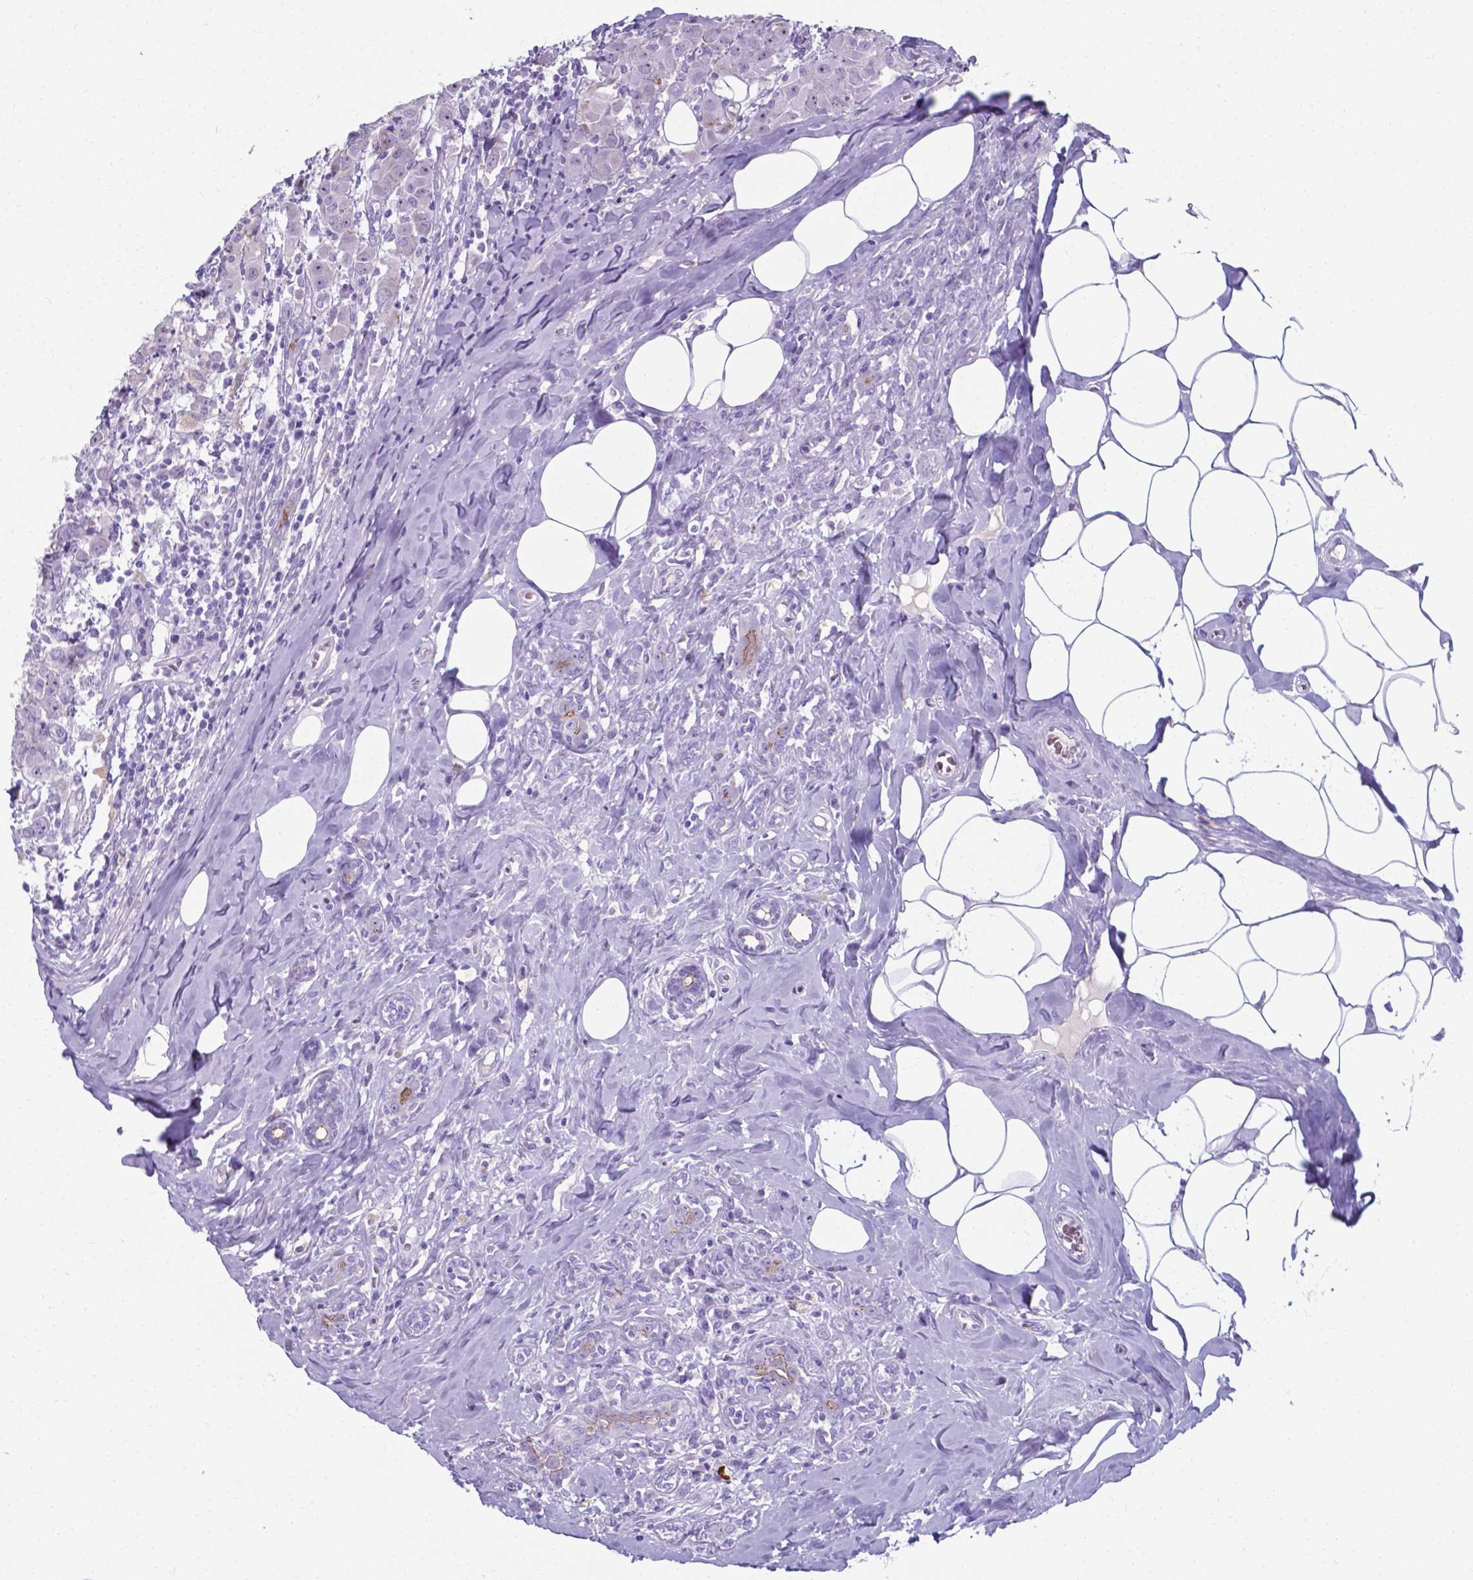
{"staining": {"intensity": "moderate", "quantity": "<25%", "location": "cytoplasmic/membranous"}, "tissue": "breast cancer", "cell_type": "Tumor cells", "image_type": "cancer", "snomed": [{"axis": "morphology", "description": "Normal tissue, NOS"}, {"axis": "morphology", "description": "Duct carcinoma"}, {"axis": "topography", "description": "Breast"}], "caption": "High-power microscopy captured an immunohistochemistry micrograph of breast cancer (invasive ductal carcinoma), revealing moderate cytoplasmic/membranous expression in about <25% of tumor cells.", "gene": "AP5B1", "patient": {"sex": "female", "age": 43}}